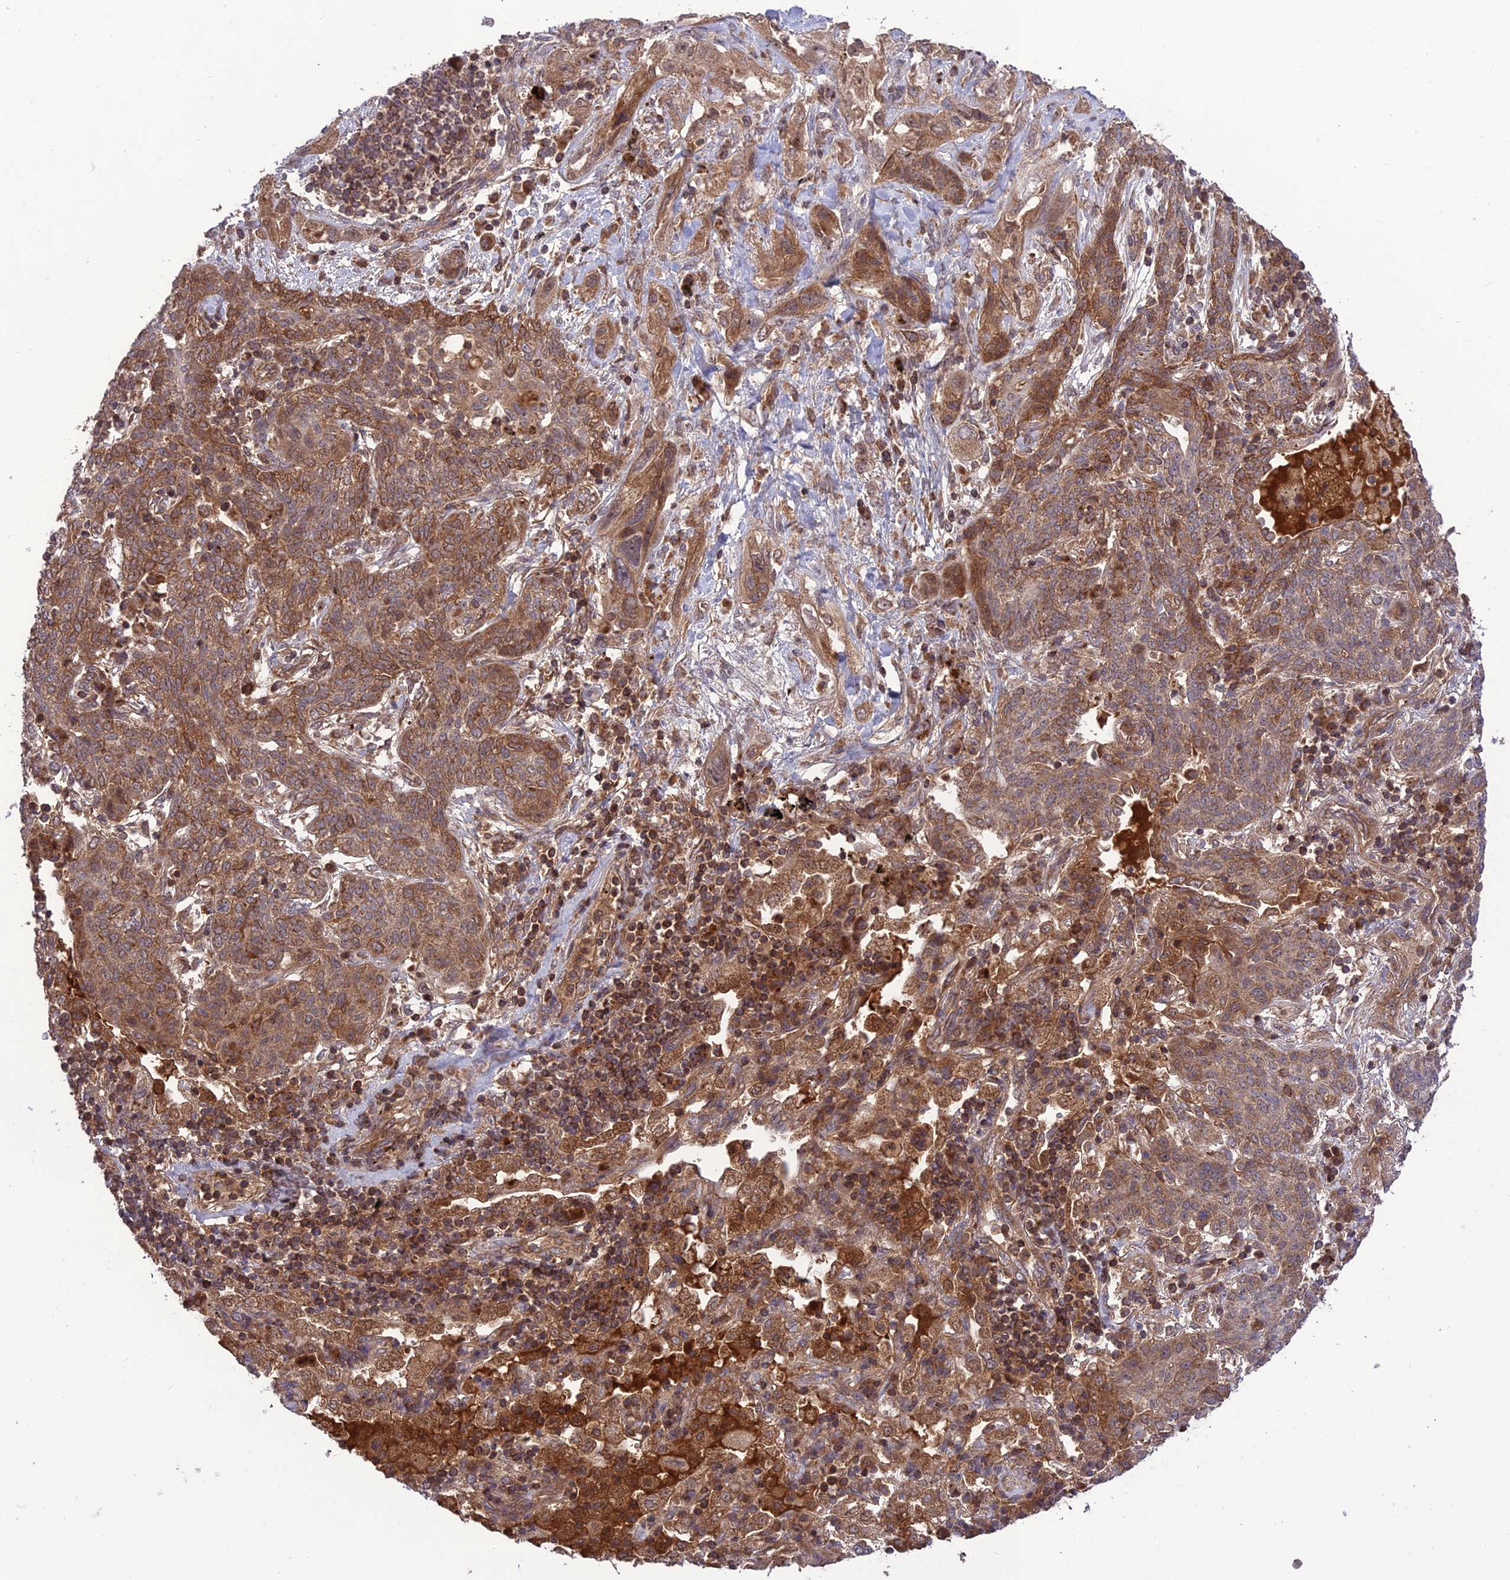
{"staining": {"intensity": "moderate", "quantity": ">75%", "location": "cytoplasmic/membranous"}, "tissue": "lung cancer", "cell_type": "Tumor cells", "image_type": "cancer", "snomed": [{"axis": "morphology", "description": "Squamous cell carcinoma, NOS"}, {"axis": "topography", "description": "Lung"}], "caption": "A histopathology image showing moderate cytoplasmic/membranous expression in about >75% of tumor cells in squamous cell carcinoma (lung), as visualized by brown immunohistochemical staining.", "gene": "NDUFC1", "patient": {"sex": "female", "age": 70}}